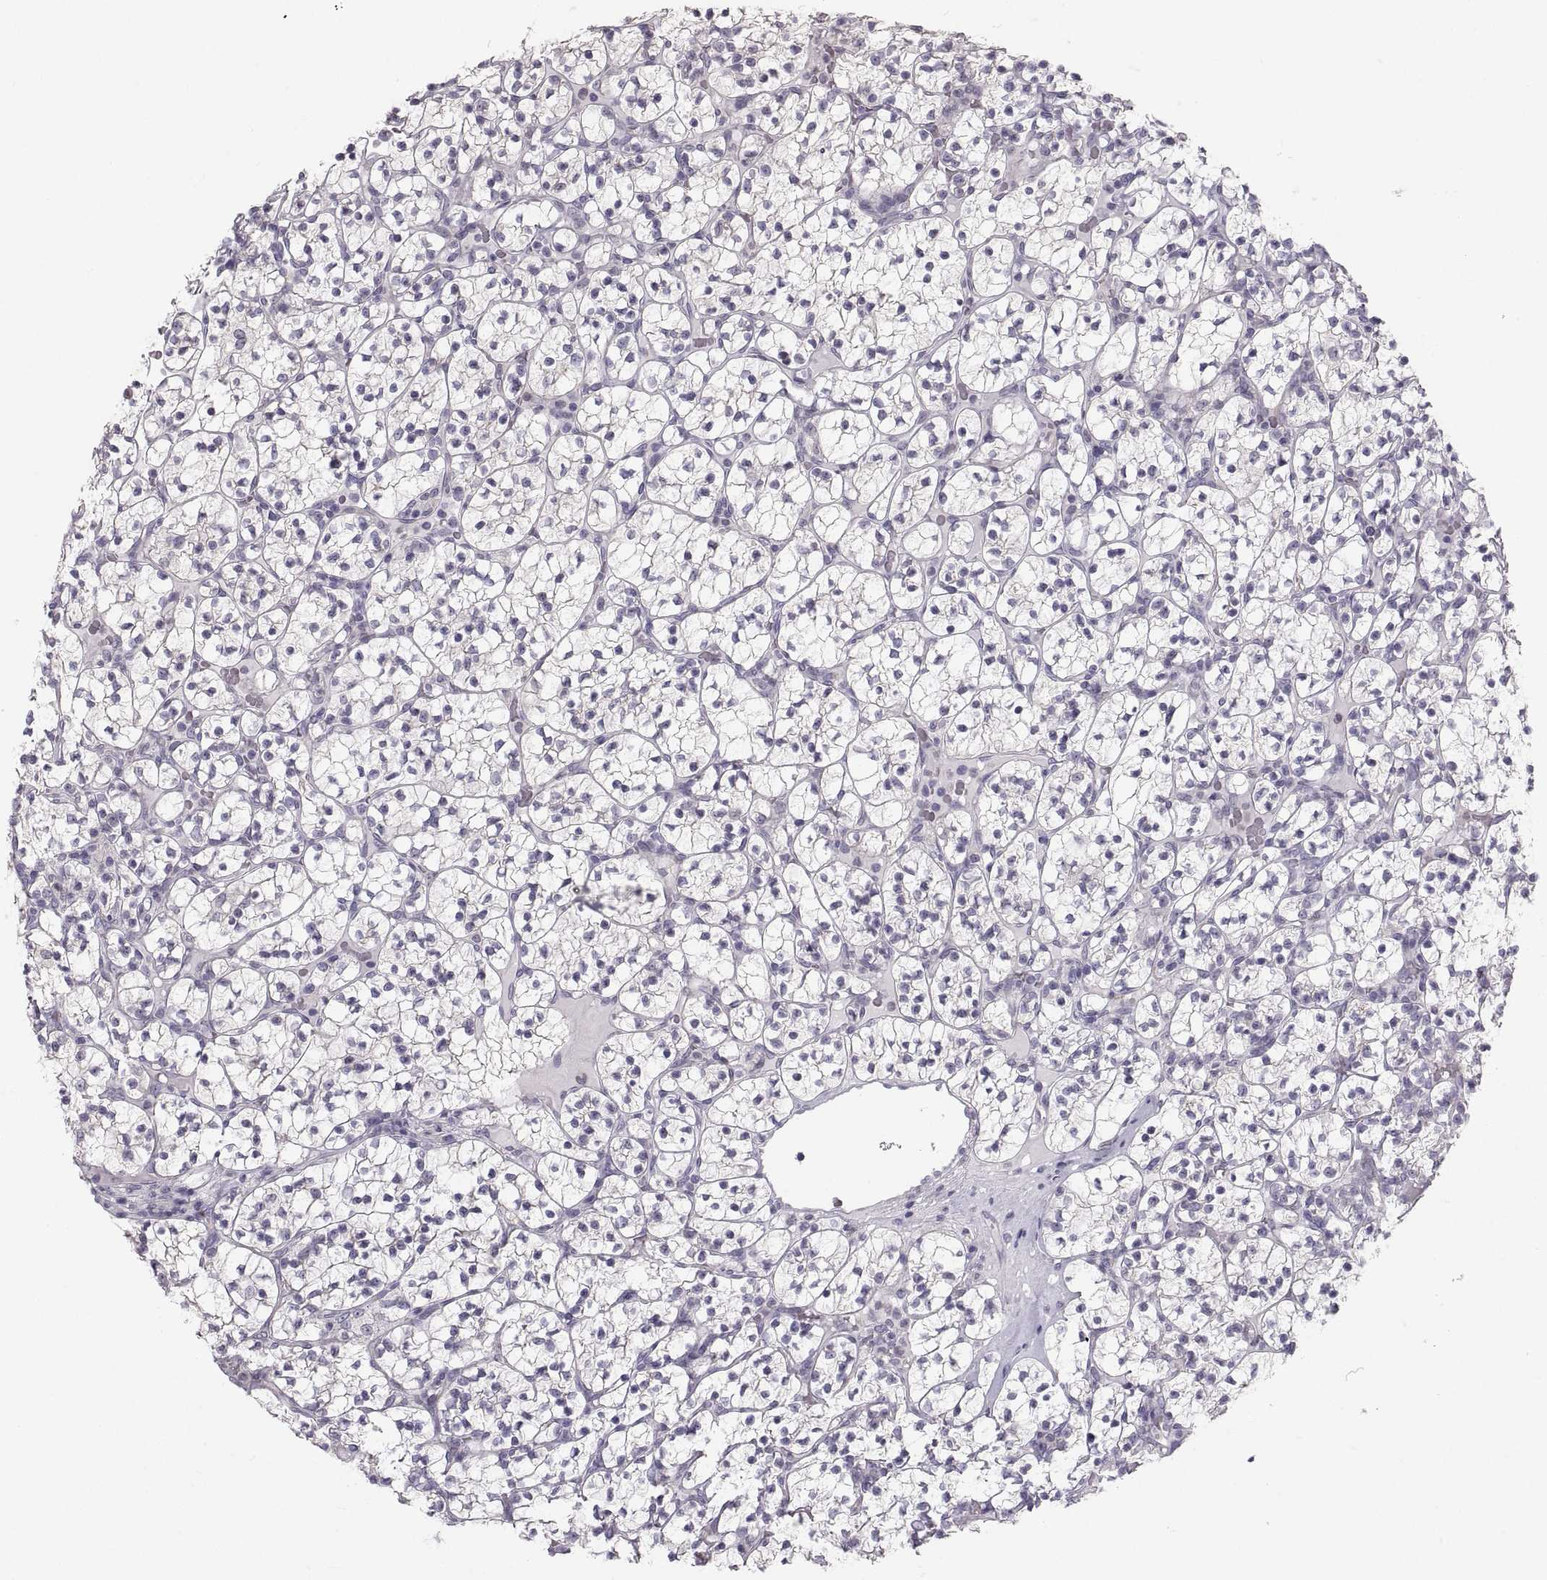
{"staining": {"intensity": "negative", "quantity": "none", "location": "none"}, "tissue": "renal cancer", "cell_type": "Tumor cells", "image_type": "cancer", "snomed": [{"axis": "morphology", "description": "Adenocarcinoma, NOS"}, {"axis": "topography", "description": "Kidney"}], "caption": "Tumor cells are negative for brown protein staining in renal cancer (adenocarcinoma). Nuclei are stained in blue.", "gene": "ZNF185", "patient": {"sex": "female", "age": 89}}